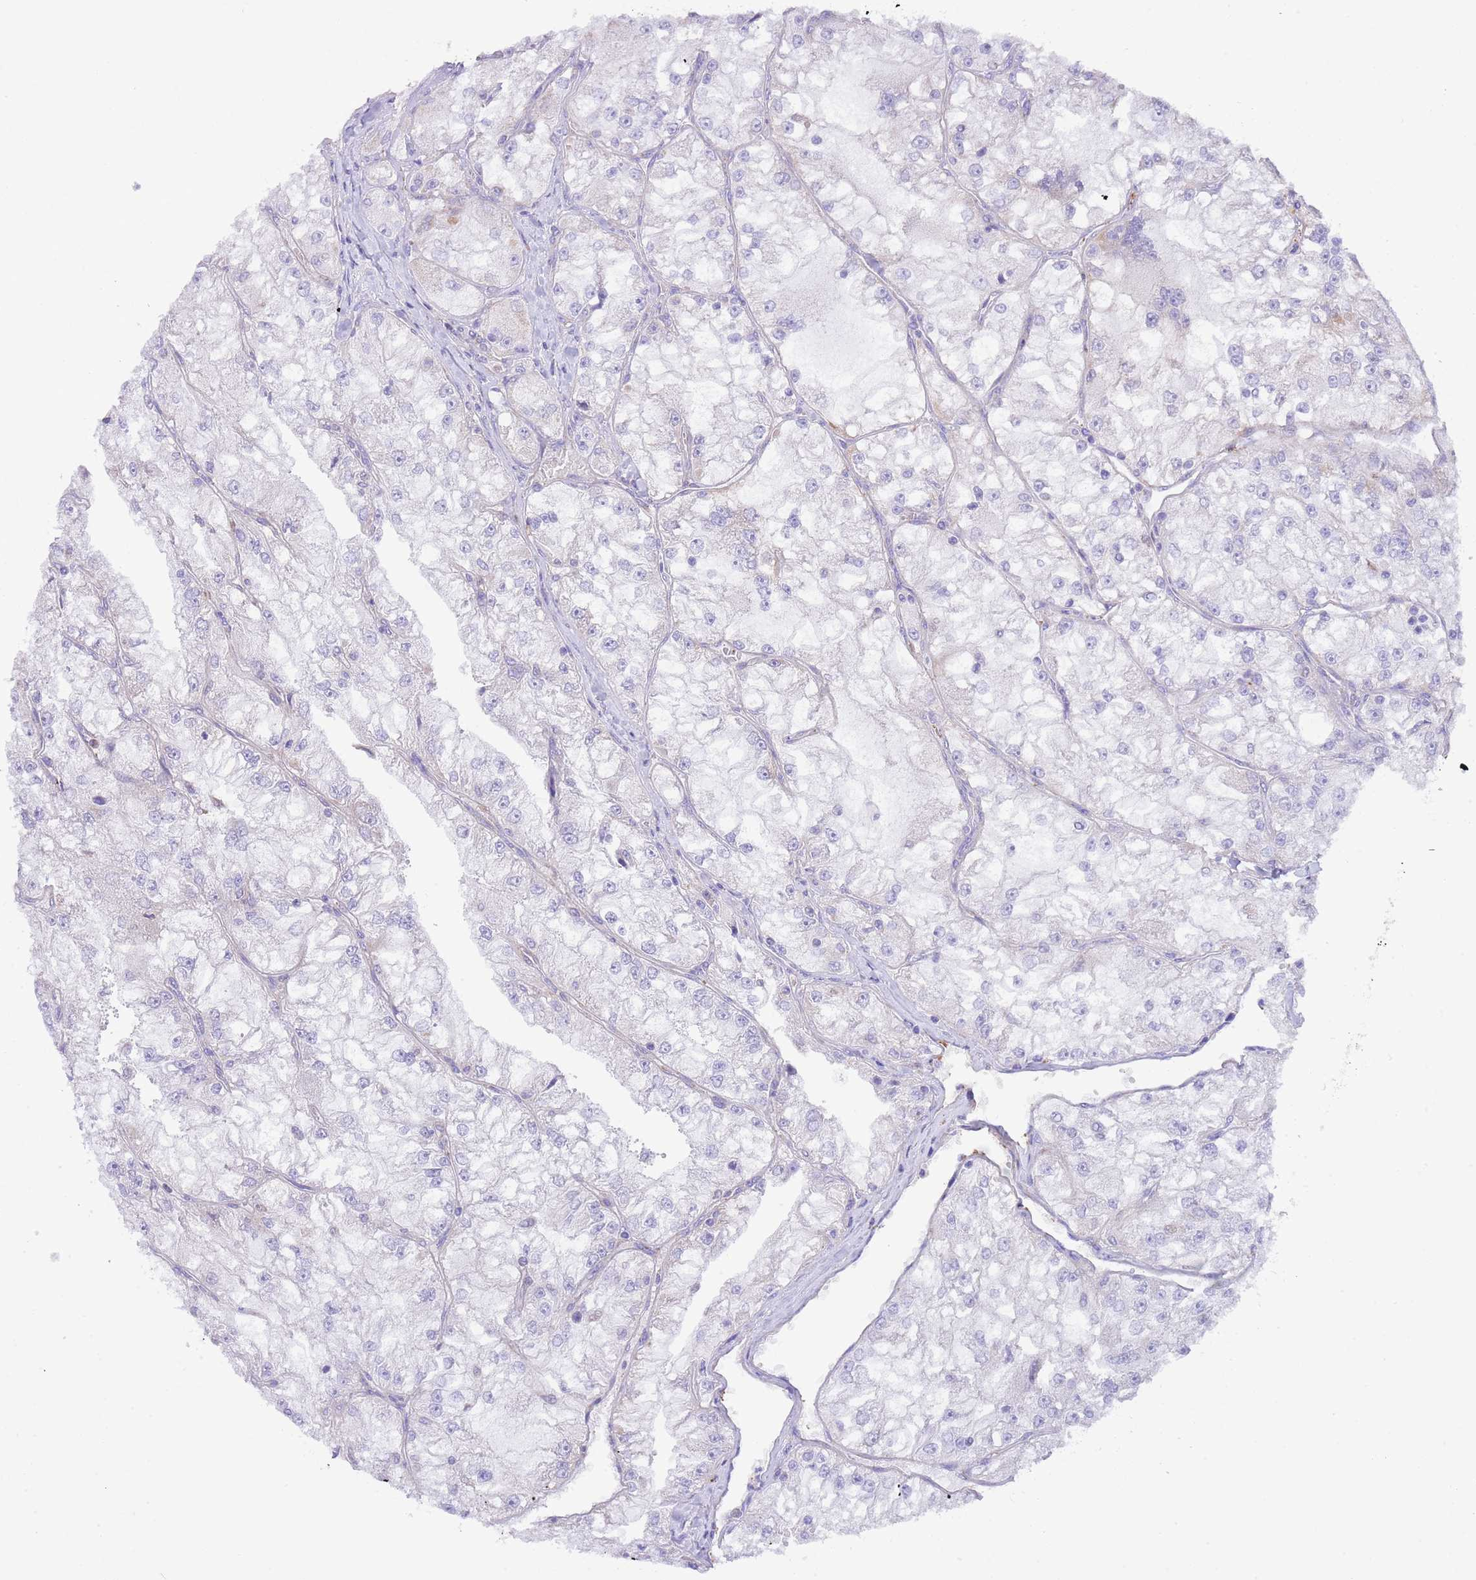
{"staining": {"intensity": "negative", "quantity": "none", "location": "none"}, "tissue": "renal cancer", "cell_type": "Tumor cells", "image_type": "cancer", "snomed": [{"axis": "morphology", "description": "Adenocarcinoma, NOS"}, {"axis": "topography", "description": "Kidney"}], "caption": "This is a histopathology image of immunohistochemistry (IHC) staining of renal cancer (adenocarcinoma), which shows no staining in tumor cells.", "gene": "SS18L2", "patient": {"sex": "female", "age": 72}}